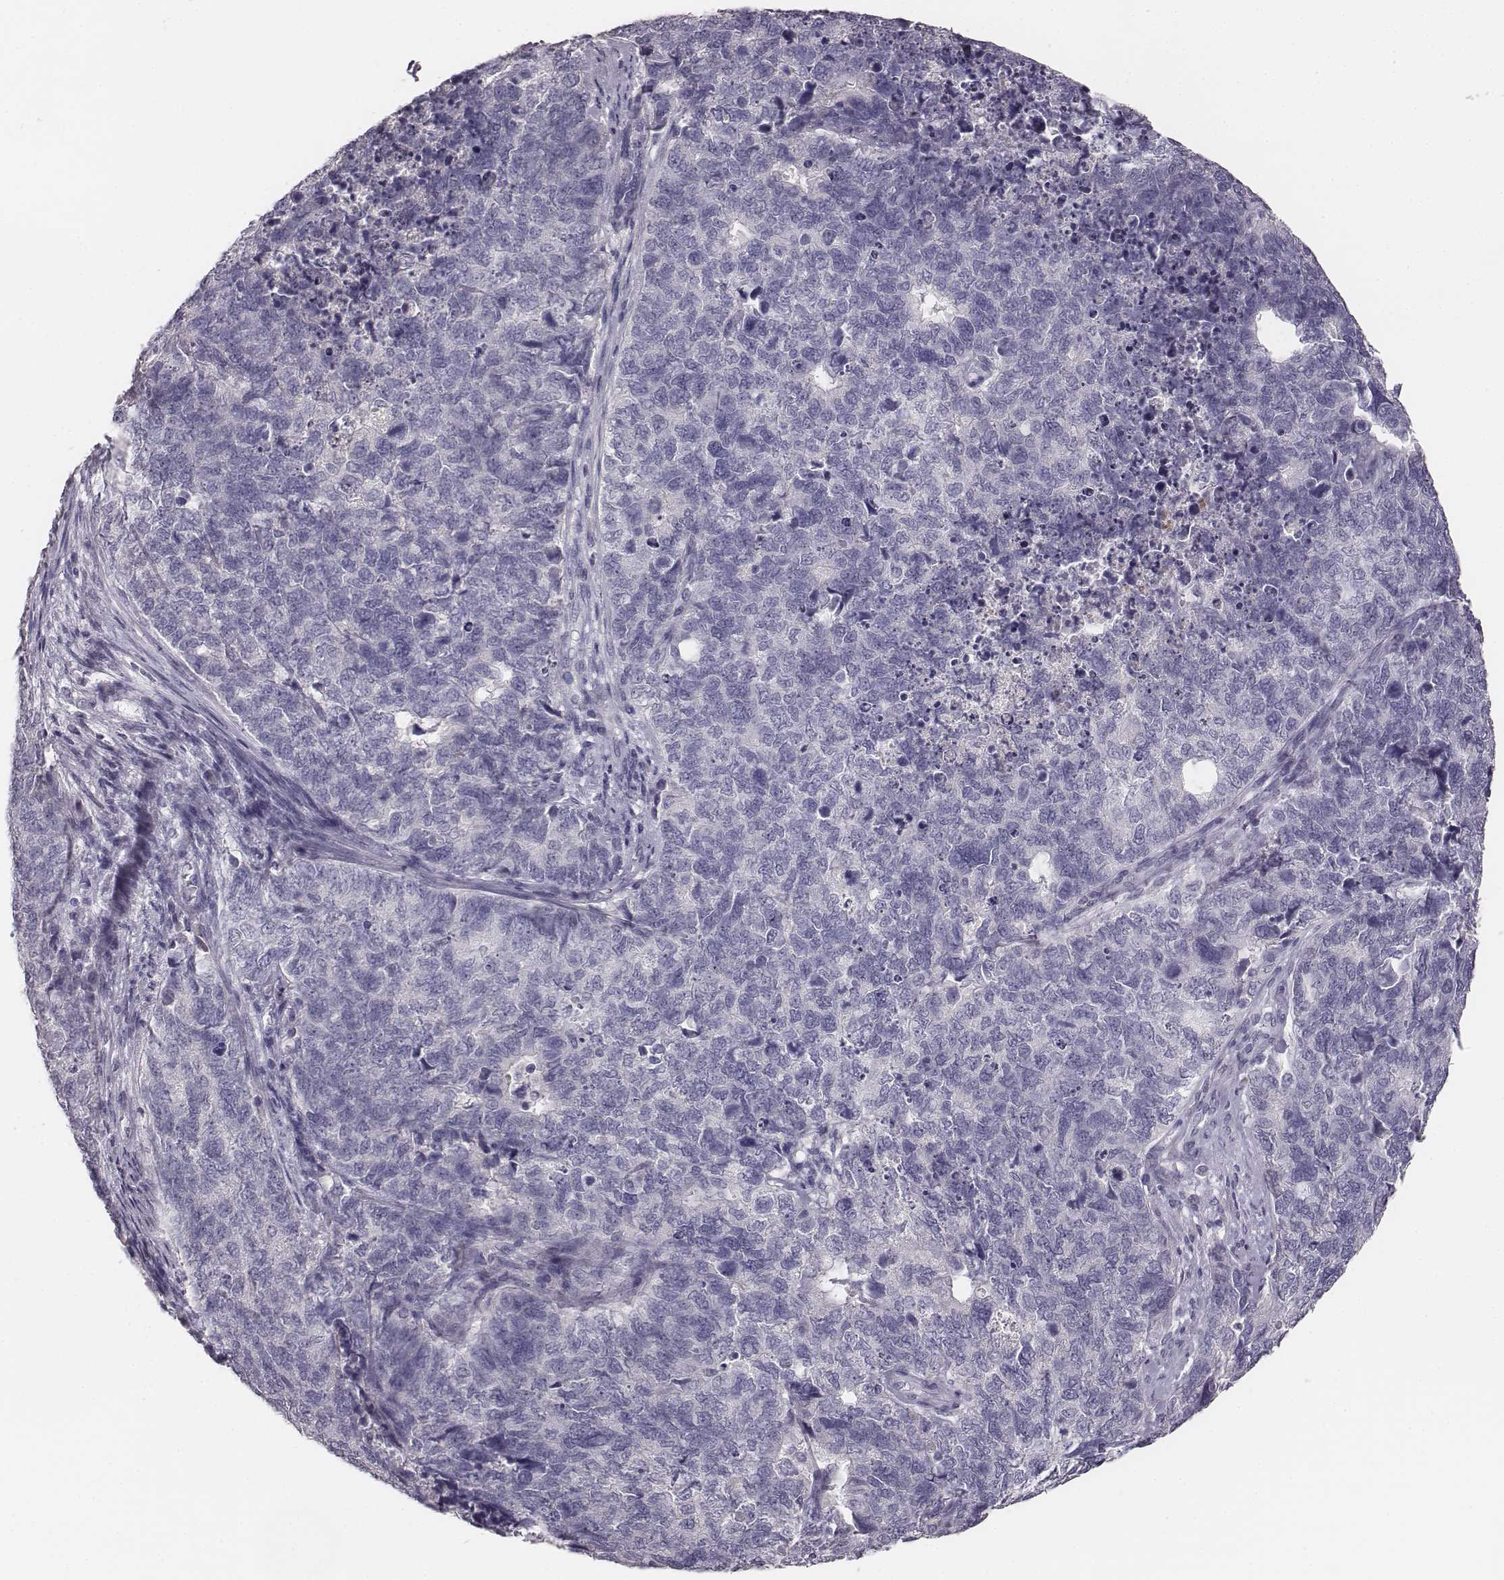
{"staining": {"intensity": "negative", "quantity": "none", "location": "none"}, "tissue": "cervical cancer", "cell_type": "Tumor cells", "image_type": "cancer", "snomed": [{"axis": "morphology", "description": "Squamous cell carcinoma, NOS"}, {"axis": "topography", "description": "Cervix"}], "caption": "This is an immunohistochemistry (IHC) histopathology image of human cervical cancer. There is no staining in tumor cells.", "gene": "MYH6", "patient": {"sex": "female", "age": 63}}